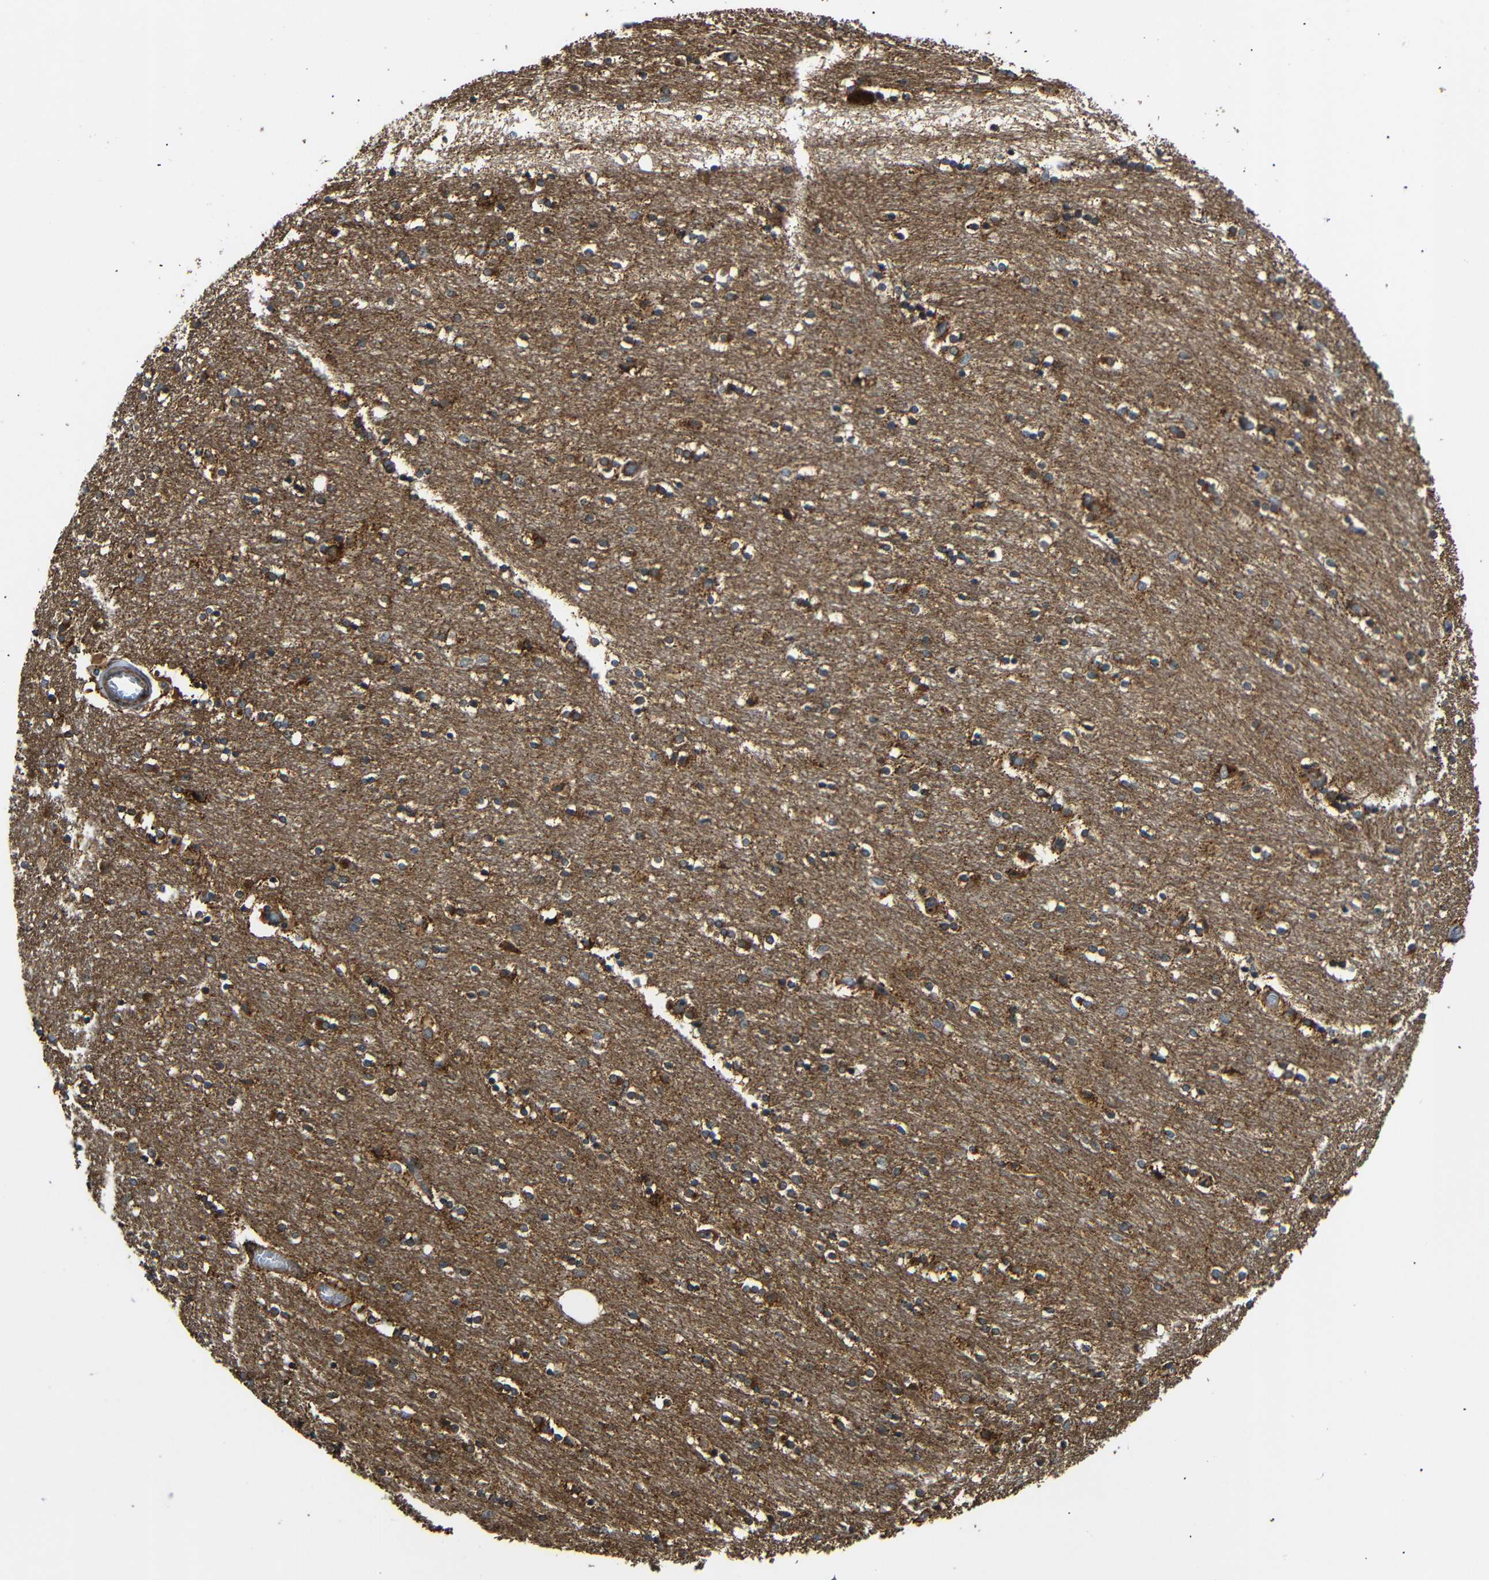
{"staining": {"intensity": "strong", "quantity": ">75%", "location": "cytoplasmic/membranous"}, "tissue": "caudate", "cell_type": "Glial cells", "image_type": "normal", "snomed": [{"axis": "morphology", "description": "Normal tissue, NOS"}, {"axis": "topography", "description": "Lateral ventricle wall"}], "caption": "Protein expression analysis of unremarkable caudate displays strong cytoplasmic/membranous positivity in approximately >75% of glial cells.", "gene": "KANK4", "patient": {"sex": "female", "age": 54}}